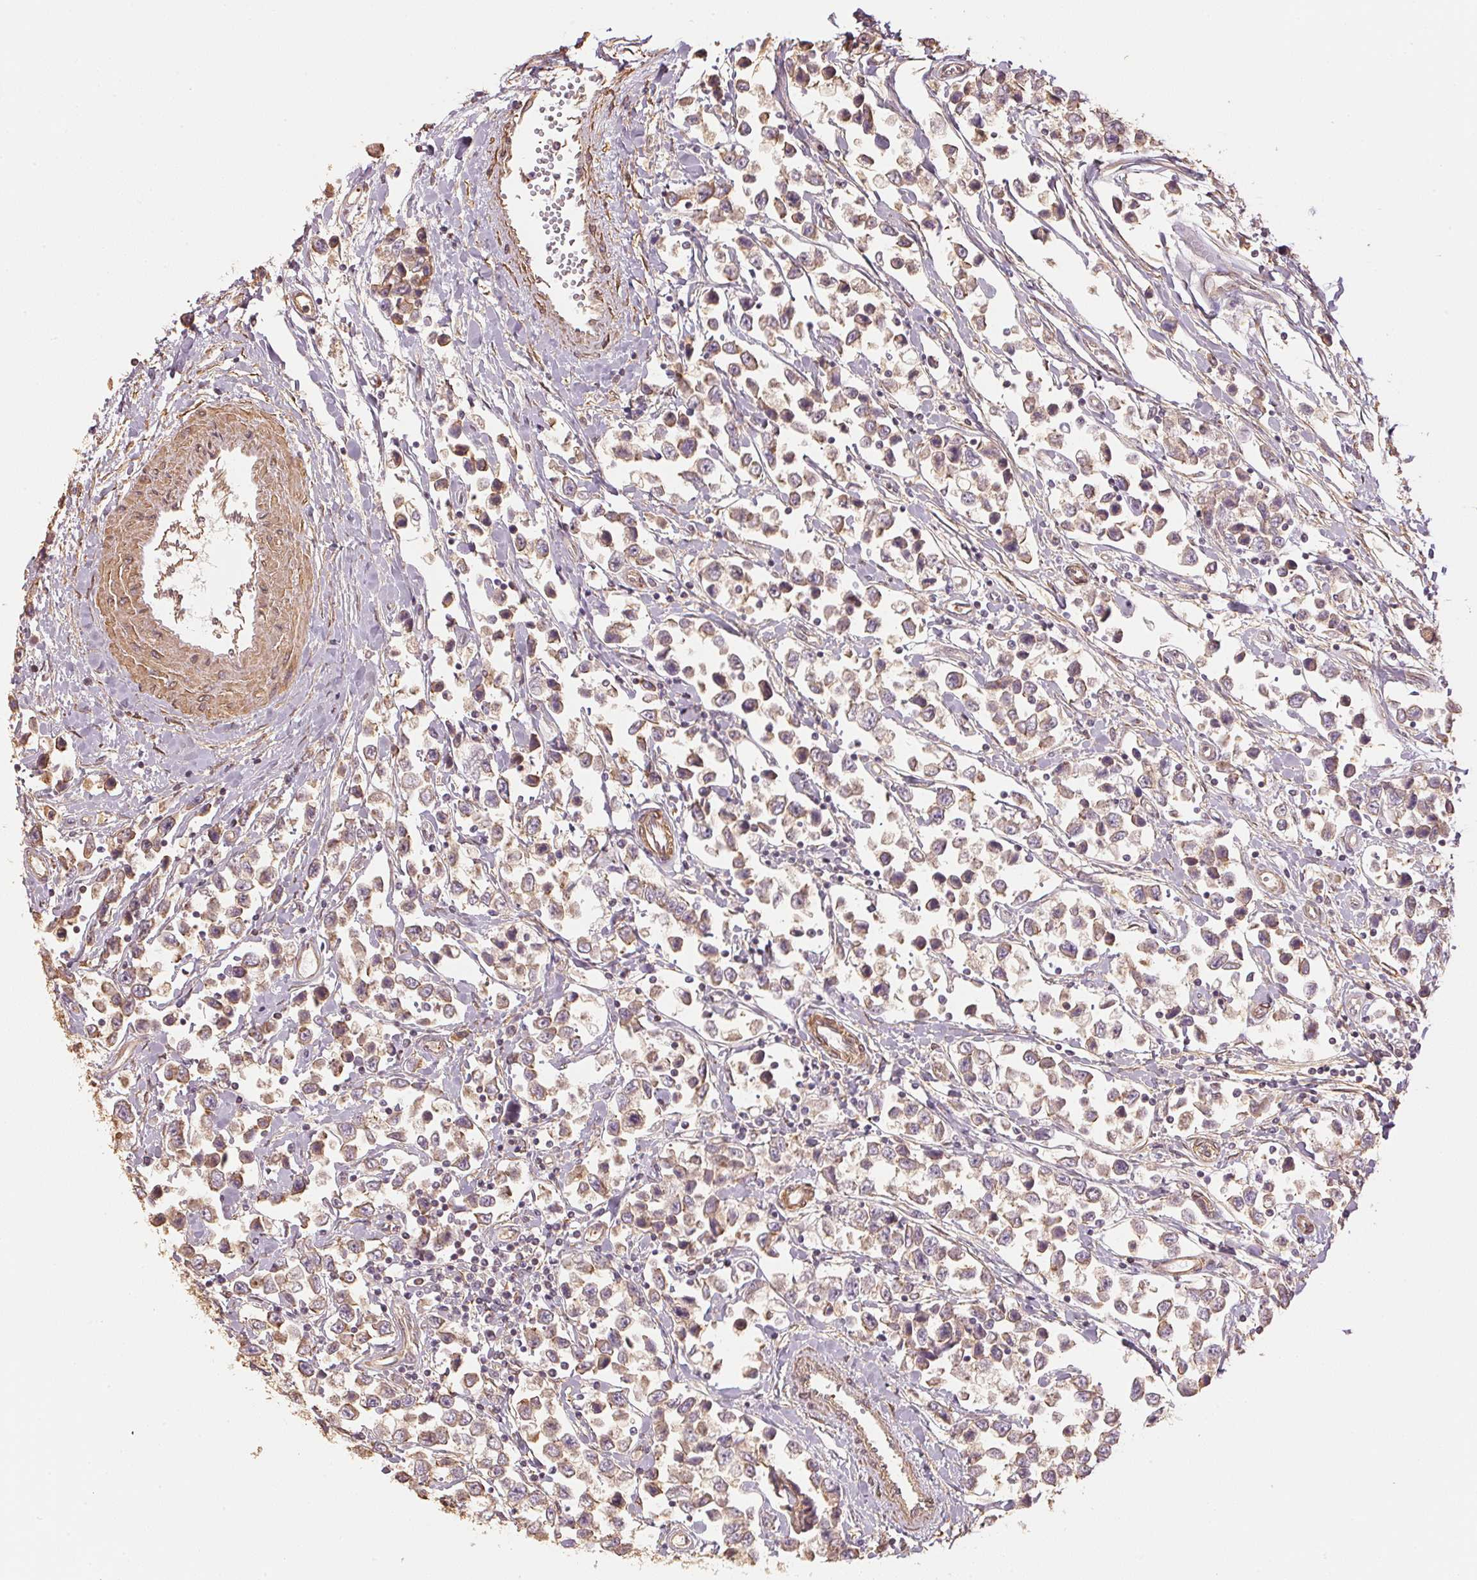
{"staining": {"intensity": "weak", "quantity": "25%-75%", "location": "cytoplasmic/membranous"}, "tissue": "testis cancer", "cell_type": "Tumor cells", "image_type": "cancer", "snomed": [{"axis": "morphology", "description": "Seminoma, NOS"}, {"axis": "topography", "description": "Testis"}], "caption": "The image reveals staining of testis cancer (seminoma), revealing weak cytoplasmic/membranous protein expression (brown color) within tumor cells. (IHC, brightfield microscopy, high magnification).", "gene": "QDPR", "patient": {"sex": "male", "age": 34}}